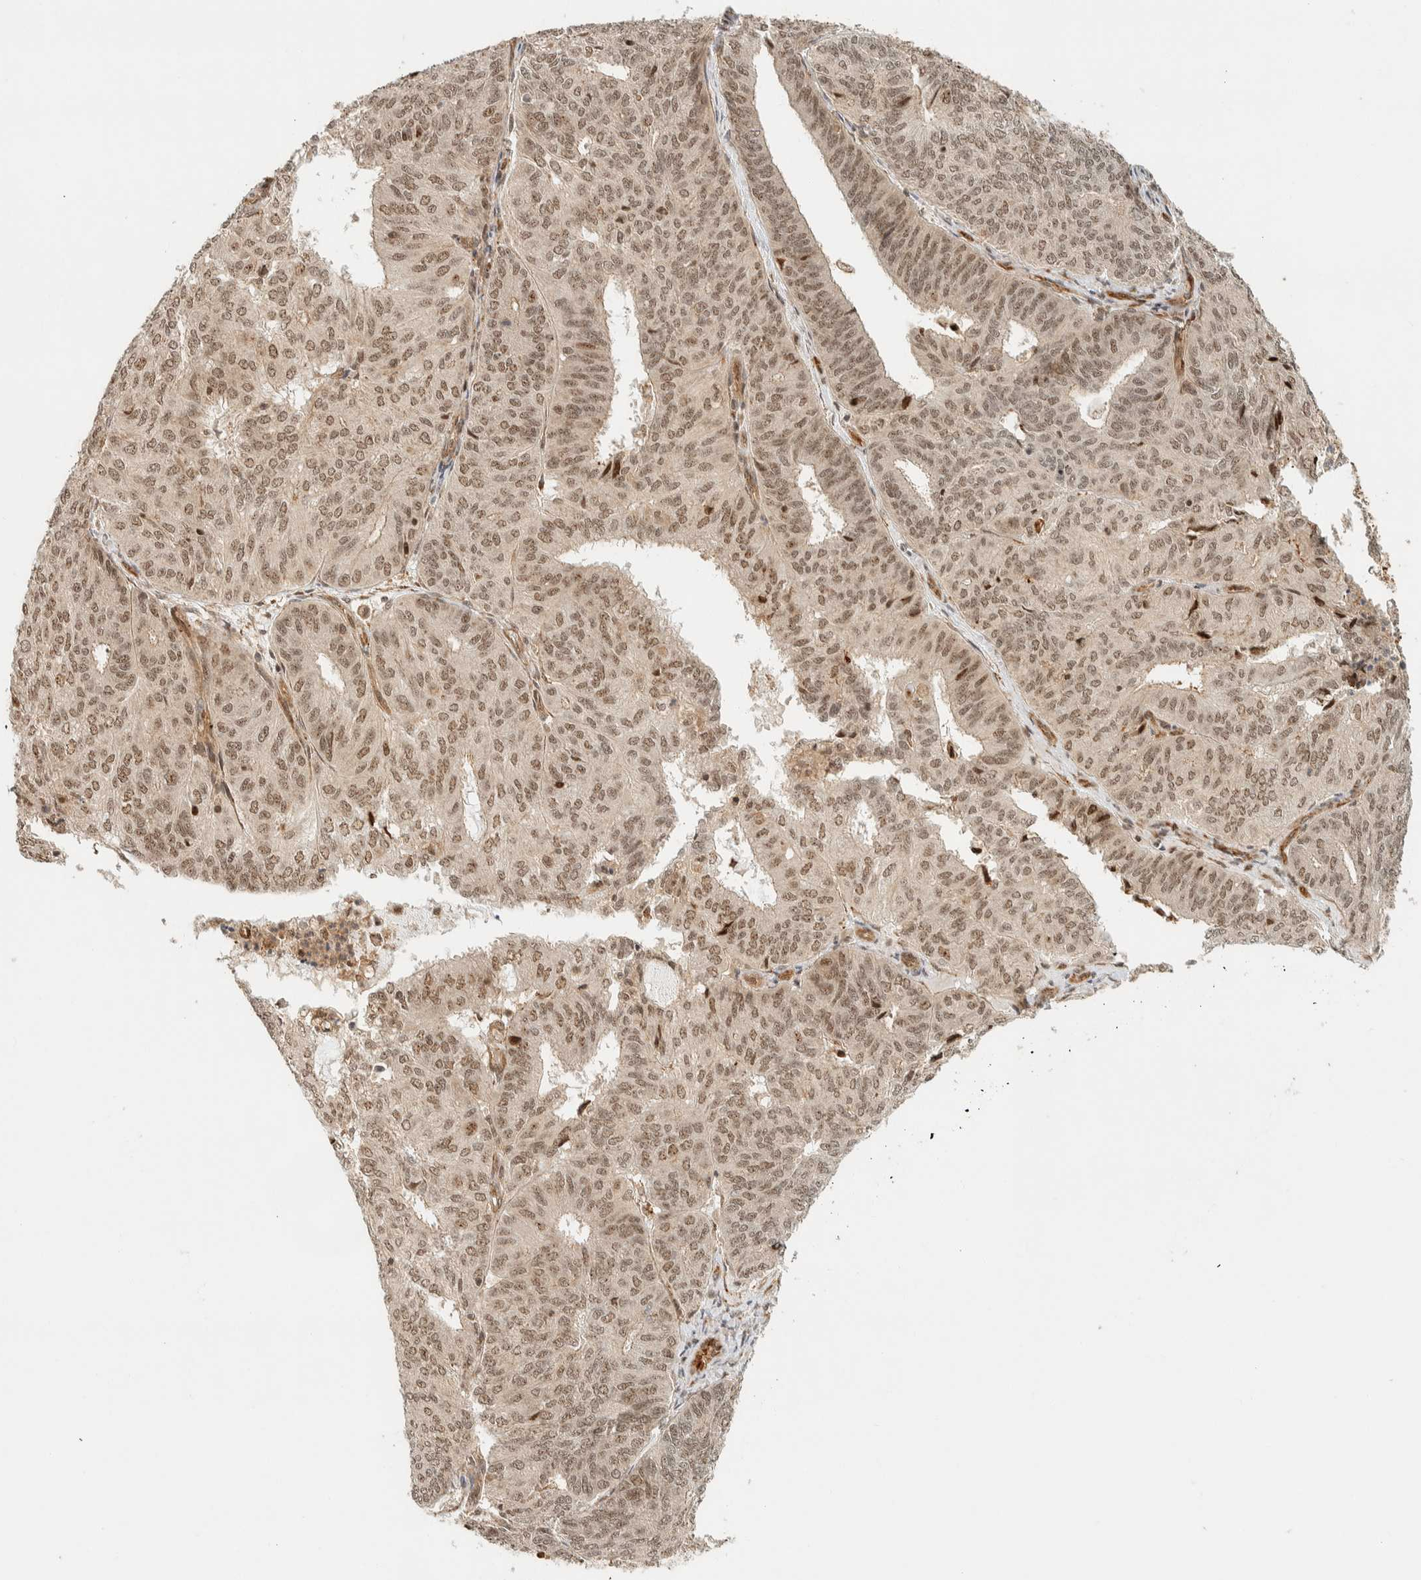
{"staining": {"intensity": "moderate", "quantity": ">75%", "location": "nuclear"}, "tissue": "endometrial cancer", "cell_type": "Tumor cells", "image_type": "cancer", "snomed": [{"axis": "morphology", "description": "Adenocarcinoma, NOS"}, {"axis": "topography", "description": "Uterus"}], "caption": "Protein staining of endometrial cancer (adenocarcinoma) tissue exhibits moderate nuclear expression in approximately >75% of tumor cells. Nuclei are stained in blue.", "gene": "SIK1", "patient": {"sex": "female", "age": 60}}